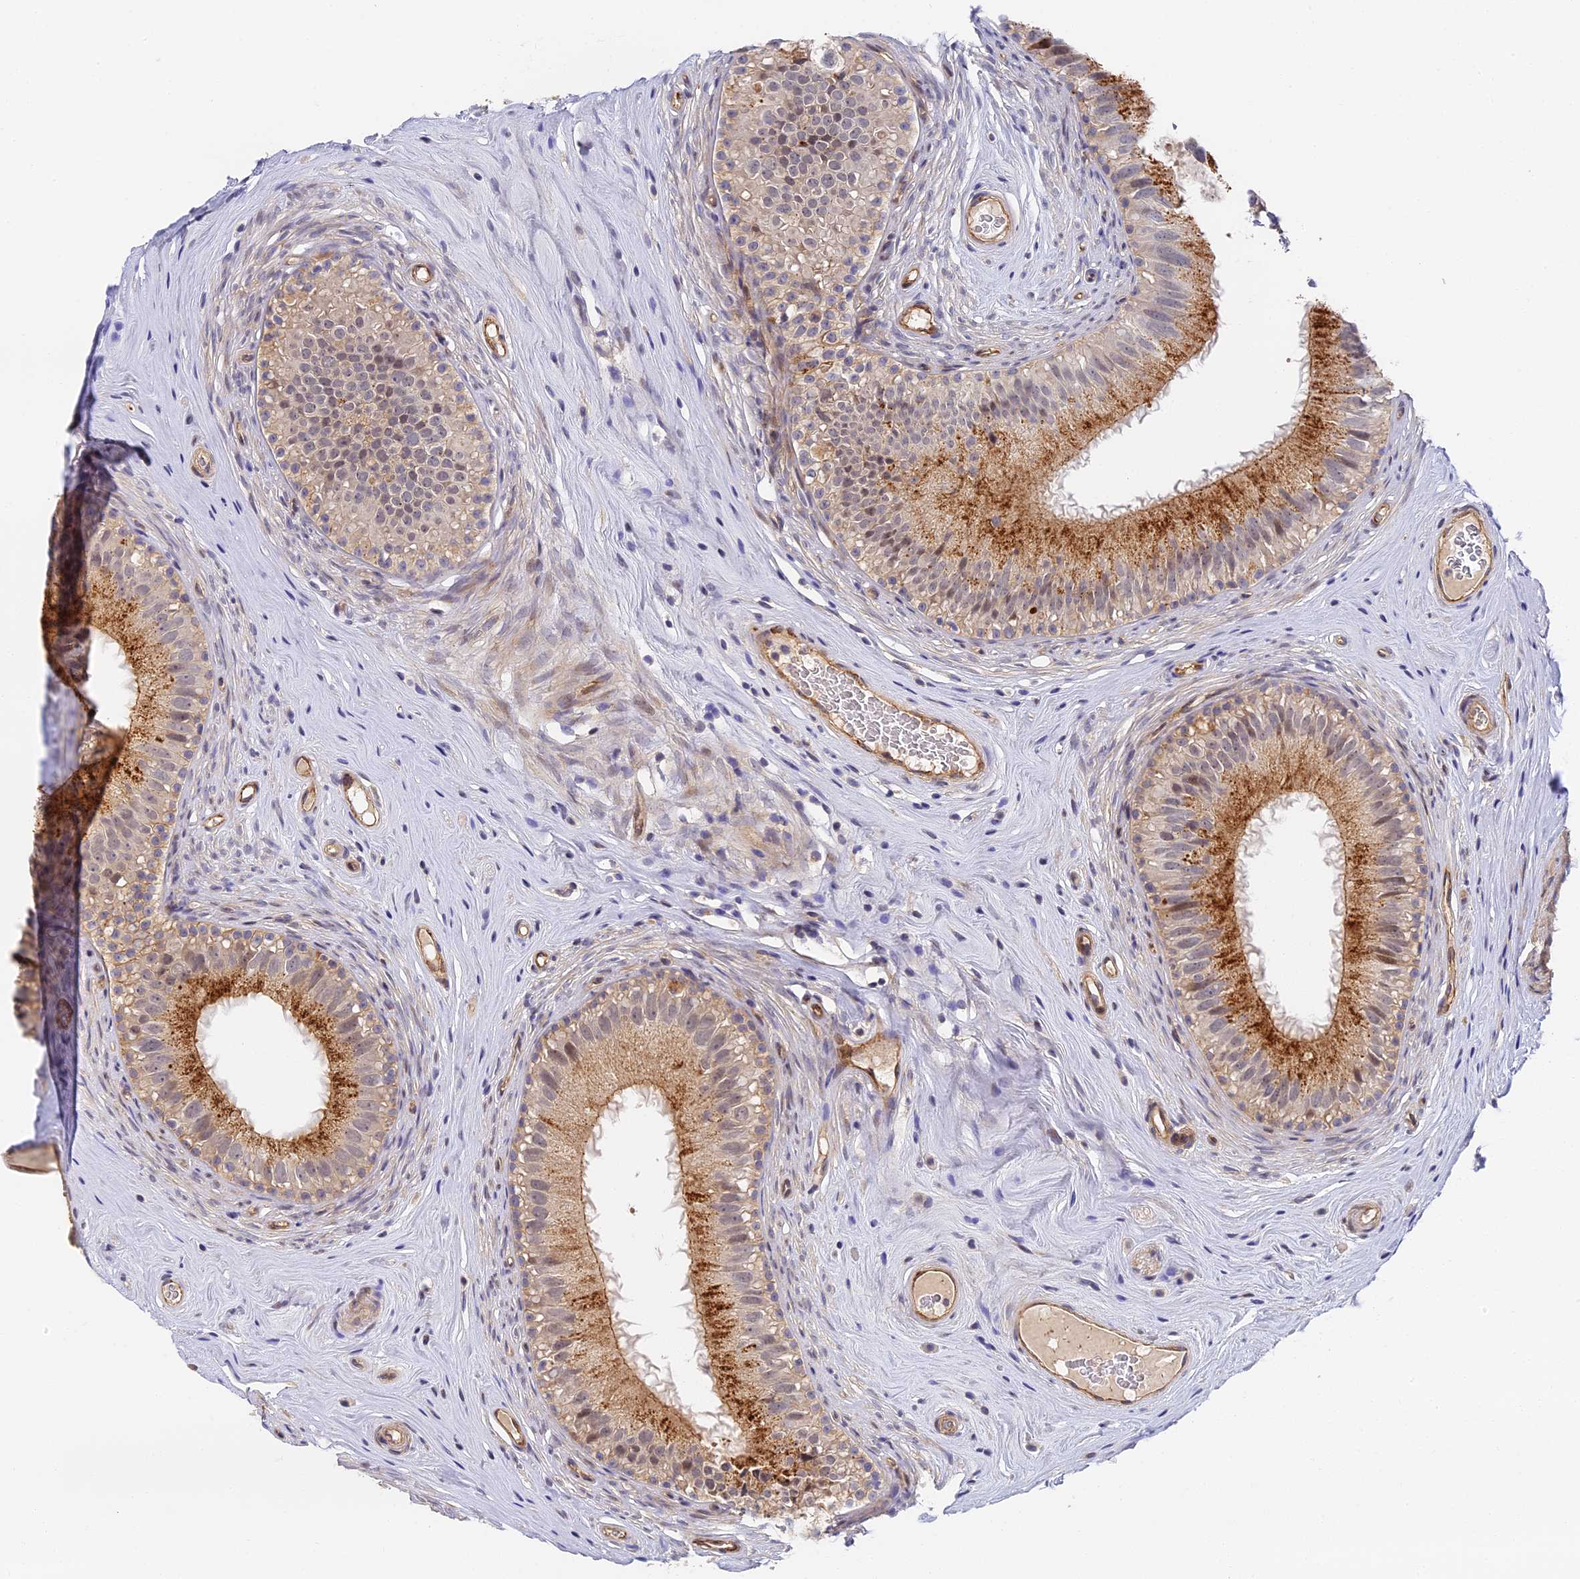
{"staining": {"intensity": "moderate", "quantity": "25%-75%", "location": "cytoplasmic/membranous"}, "tissue": "epididymis", "cell_type": "Glandular cells", "image_type": "normal", "snomed": [{"axis": "morphology", "description": "Normal tissue, NOS"}, {"axis": "topography", "description": "Epididymis"}], "caption": "IHC of unremarkable human epididymis displays medium levels of moderate cytoplasmic/membranous positivity in about 25%-75% of glandular cells.", "gene": "MISP3", "patient": {"sex": "male", "age": 45}}